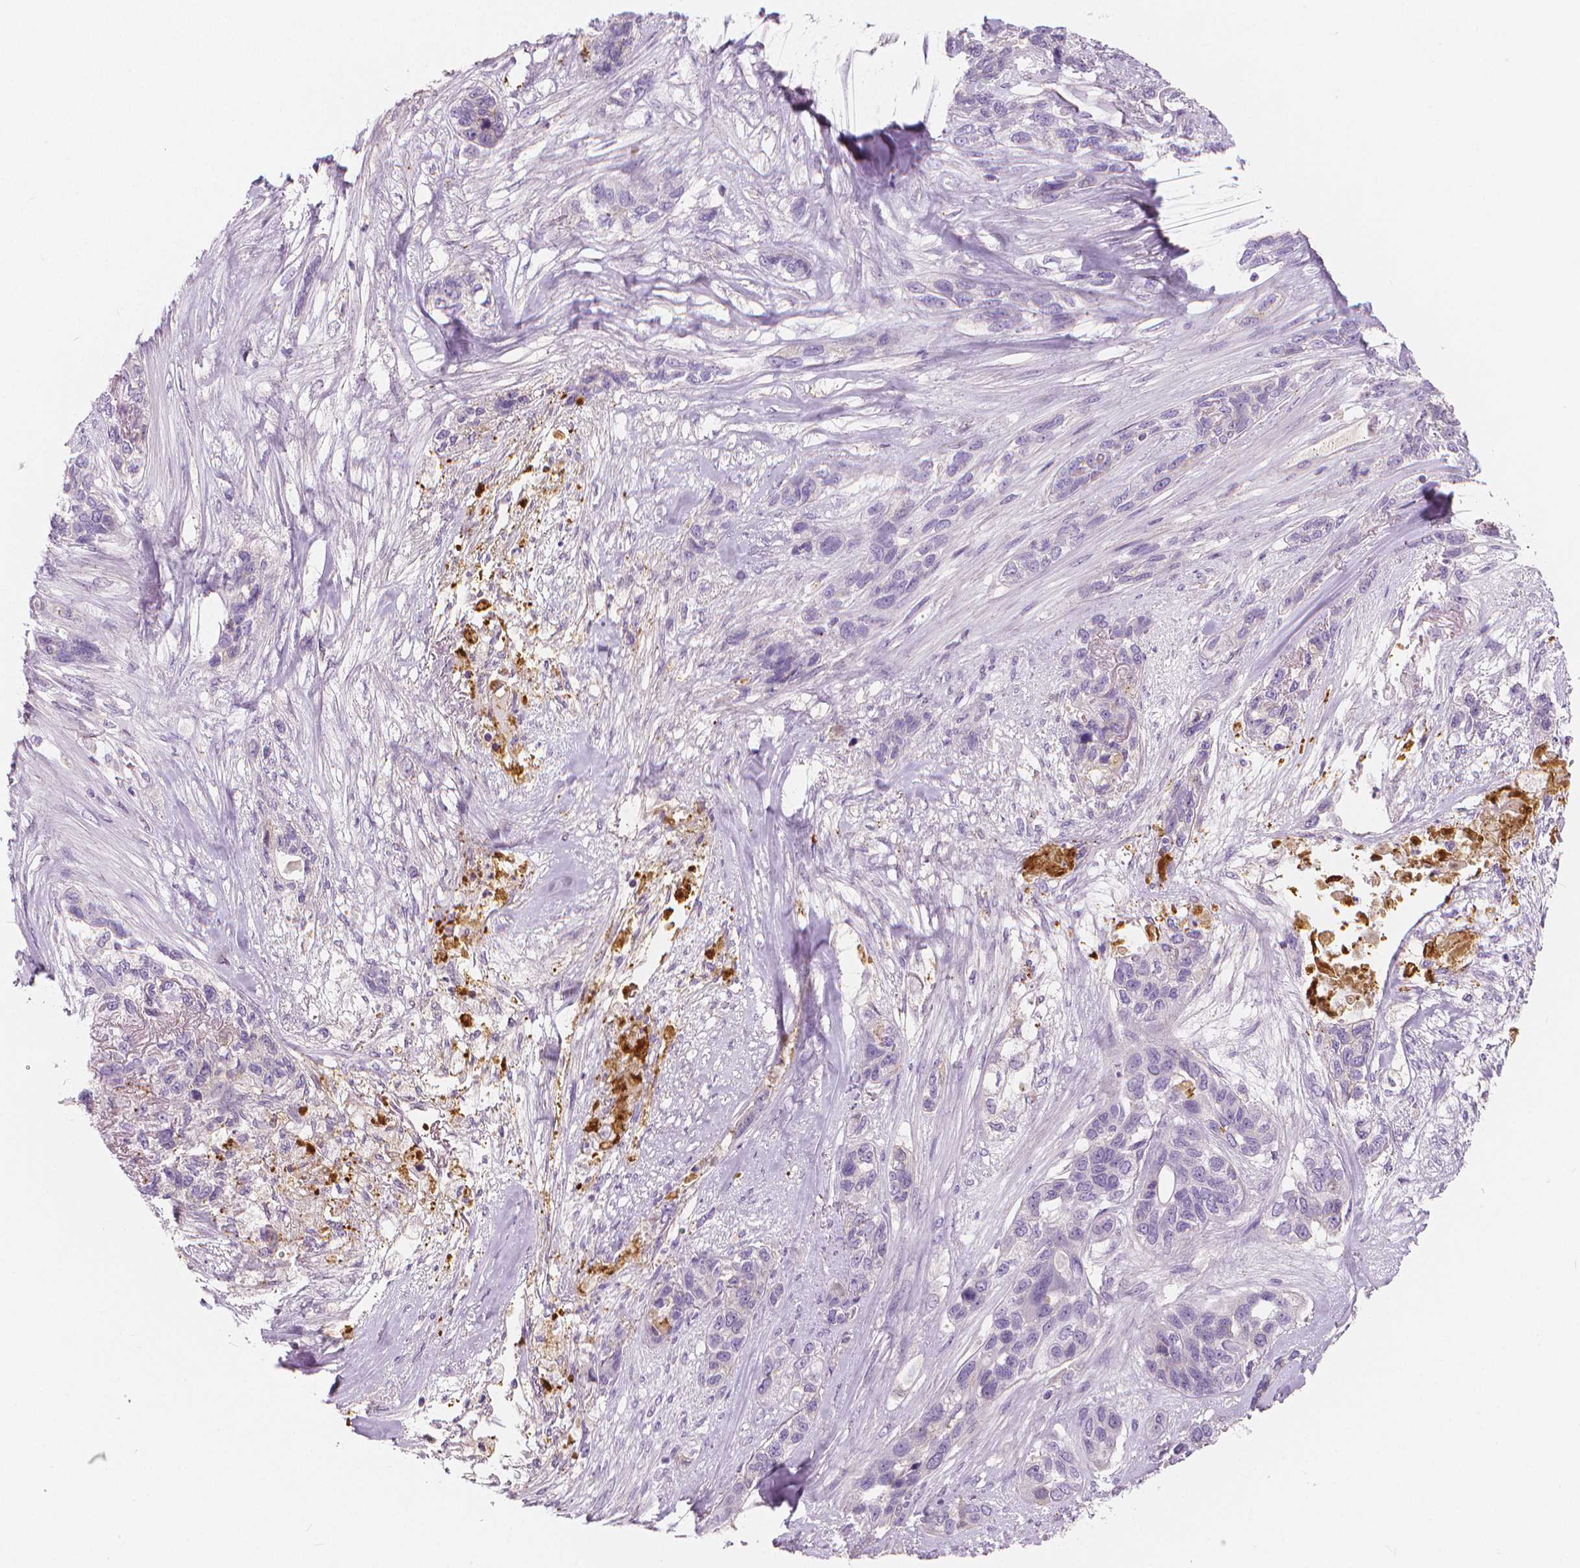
{"staining": {"intensity": "negative", "quantity": "none", "location": "none"}, "tissue": "lung cancer", "cell_type": "Tumor cells", "image_type": "cancer", "snomed": [{"axis": "morphology", "description": "Squamous cell carcinoma, NOS"}, {"axis": "topography", "description": "Lung"}], "caption": "Immunohistochemistry (IHC) of lung cancer (squamous cell carcinoma) demonstrates no positivity in tumor cells. Brightfield microscopy of immunohistochemistry stained with DAB (3,3'-diaminobenzidine) (brown) and hematoxylin (blue), captured at high magnification.", "gene": "APOA4", "patient": {"sex": "female", "age": 70}}